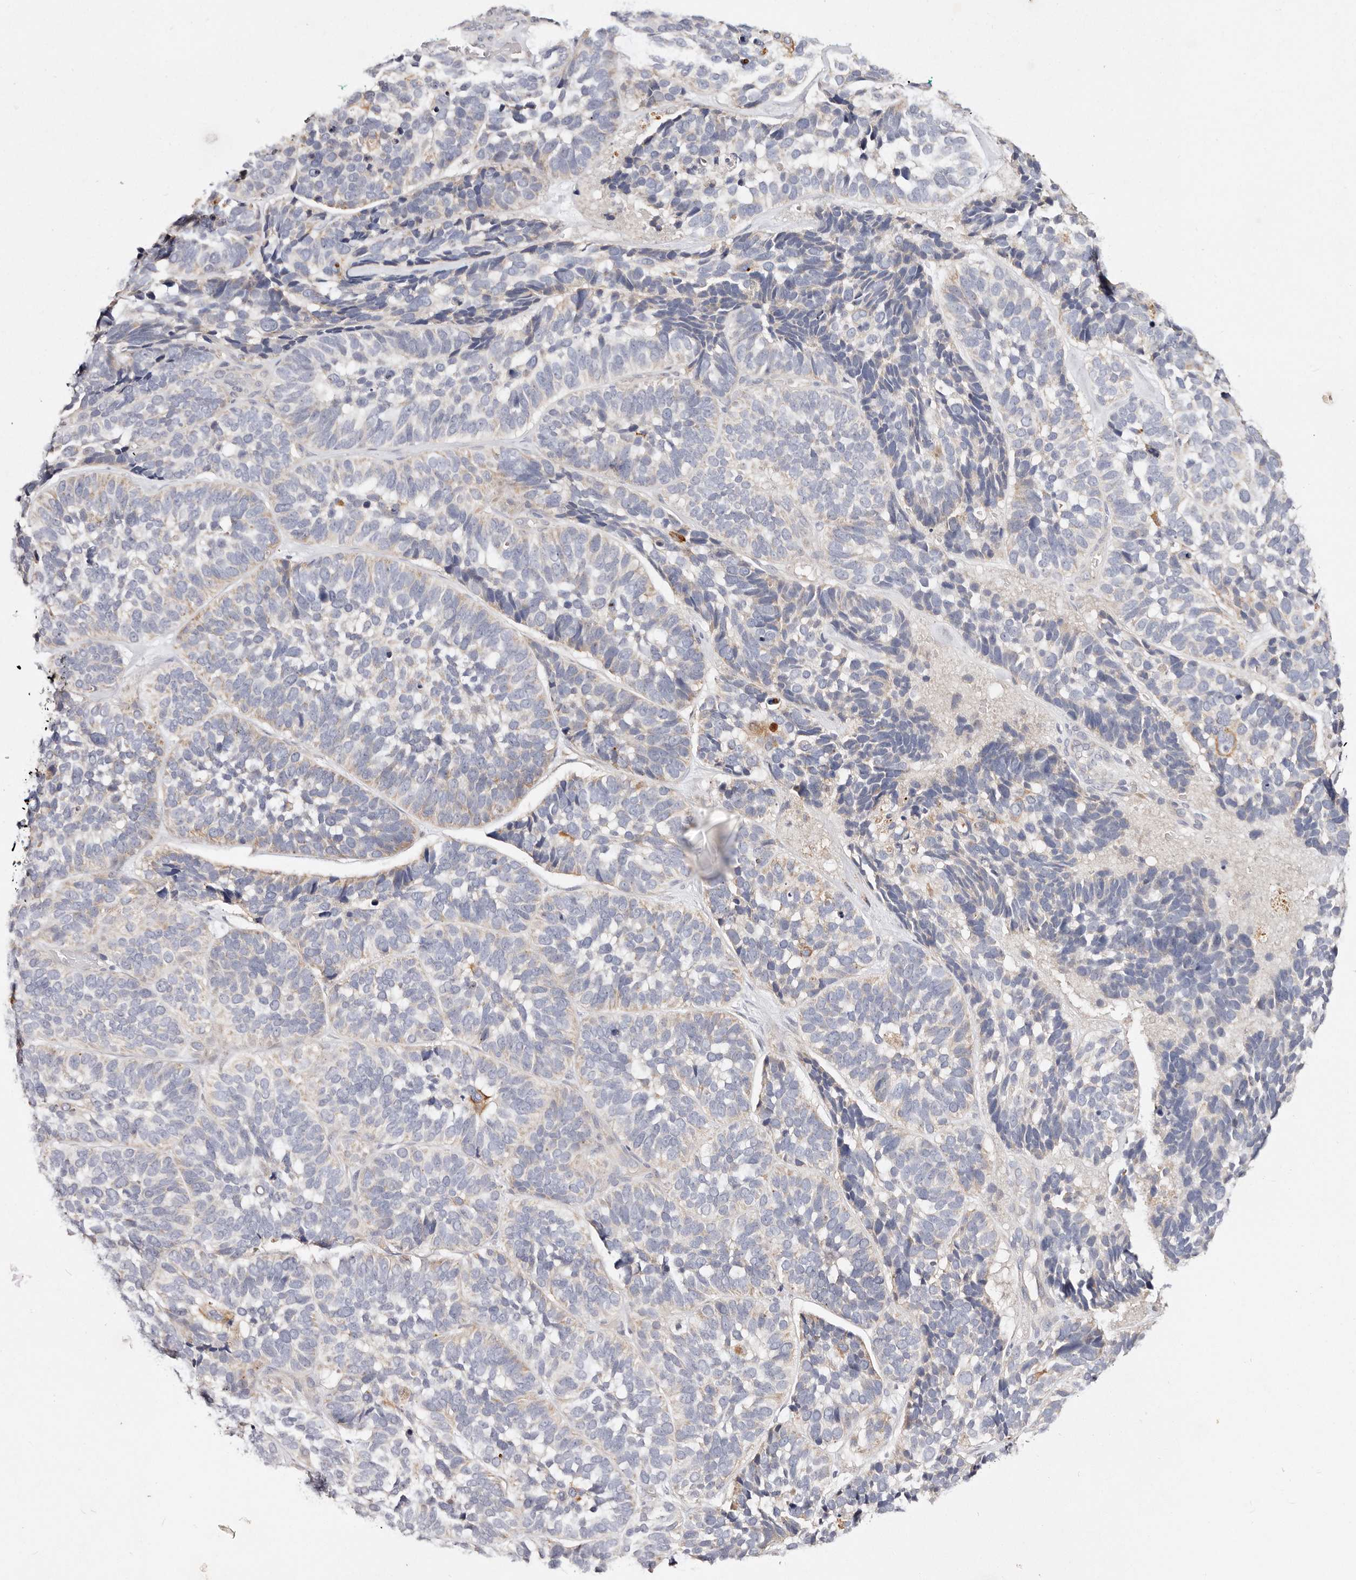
{"staining": {"intensity": "negative", "quantity": "none", "location": "none"}, "tissue": "skin cancer", "cell_type": "Tumor cells", "image_type": "cancer", "snomed": [{"axis": "morphology", "description": "Basal cell carcinoma"}, {"axis": "topography", "description": "Skin"}], "caption": "A high-resolution image shows immunohistochemistry (IHC) staining of skin cancer (basal cell carcinoma), which demonstrates no significant positivity in tumor cells. (DAB immunohistochemistry visualized using brightfield microscopy, high magnification).", "gene": "VIPAS39", "patient": {"sex": "male", "age": 62}}